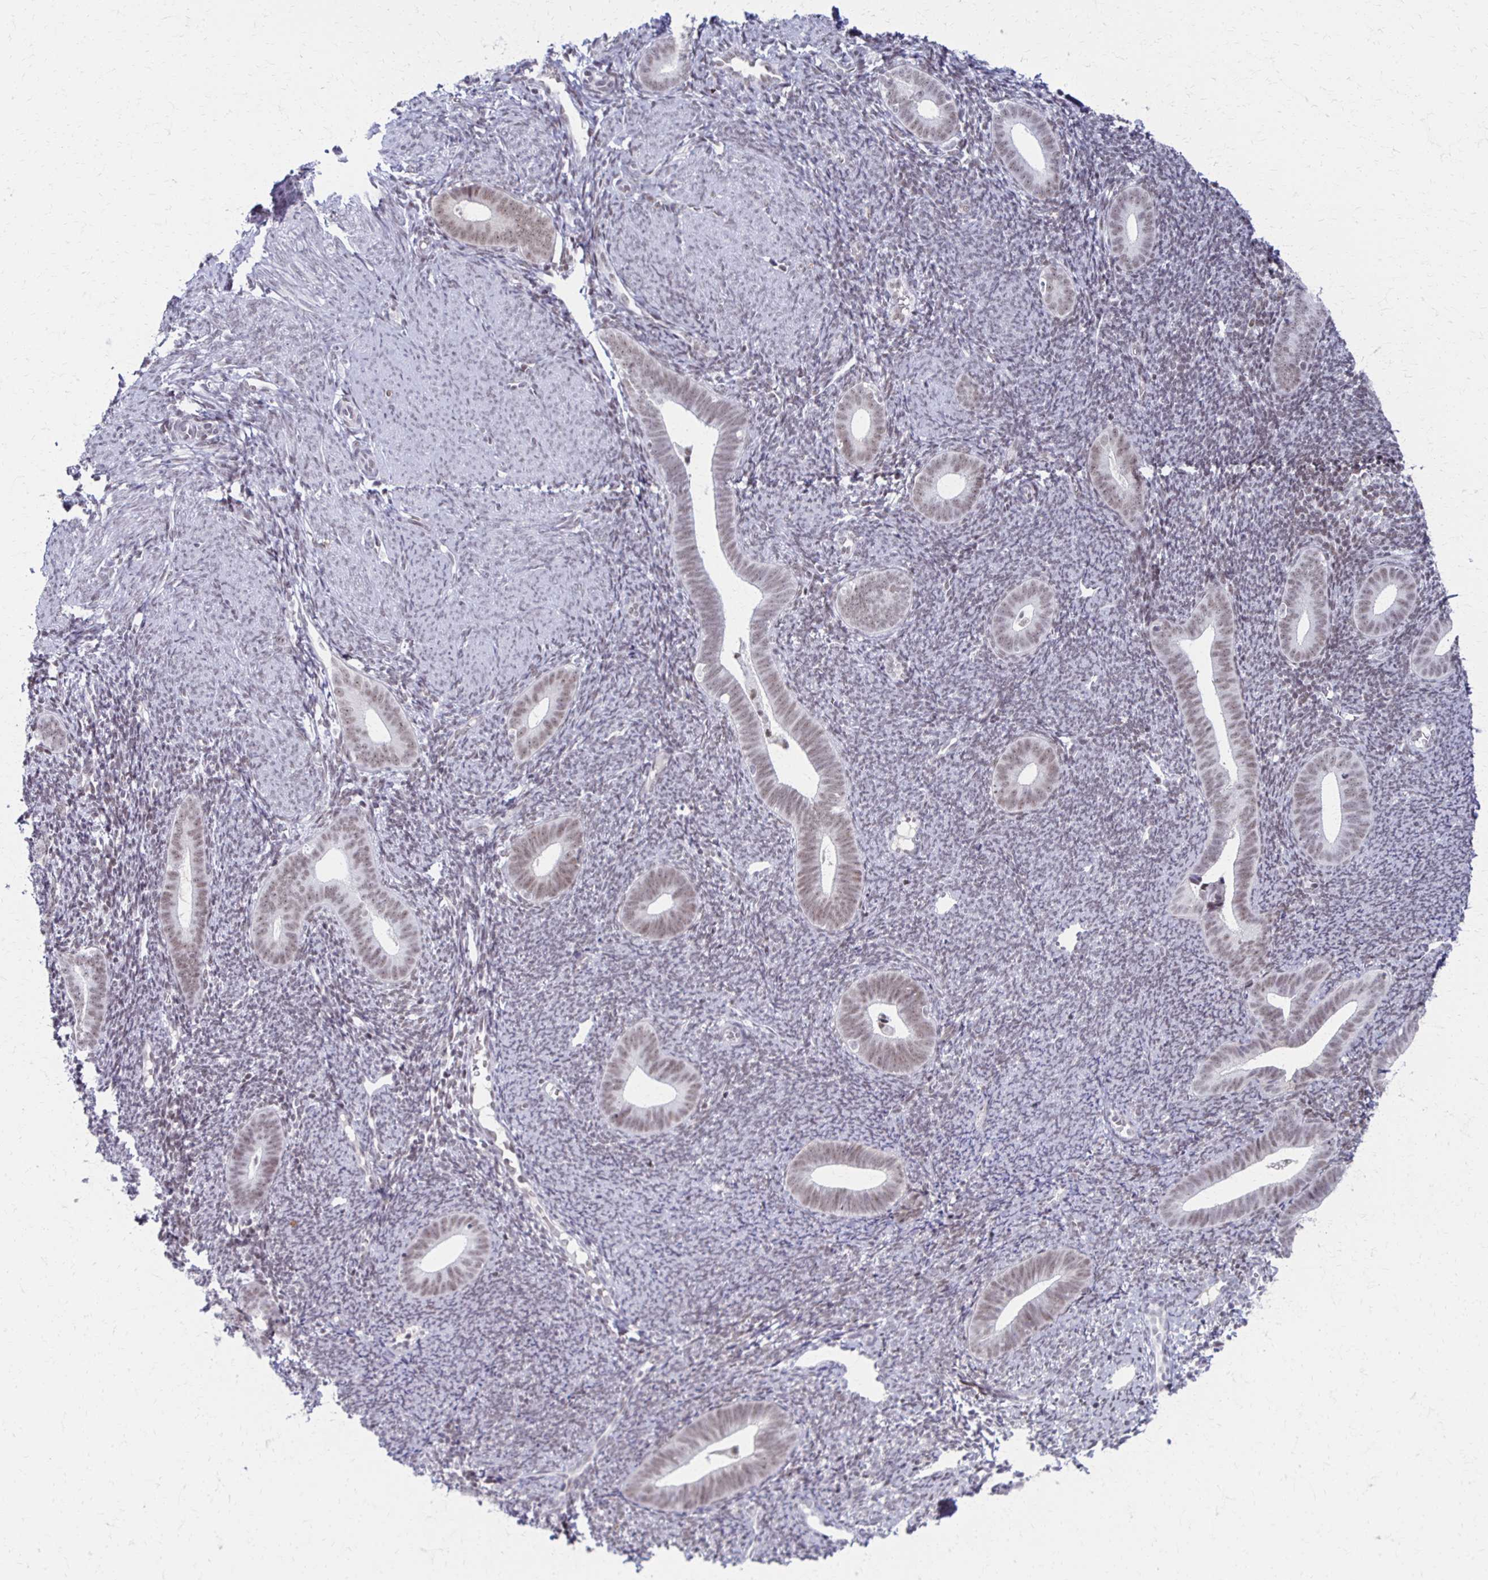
{"staining": {"intensity": "weak", "quantity": "<25%", "location": "nuclear"}, "tissue": "endometrium", "cell_type": "Cells in endometrial stroma", "image_type": "normal", "snomed": [{"axis": "morphology", "description": "Normal tissue, NOS"}, {"axis": "topography", "description": "Endometrium"}], "caption": "IHC micrograph of normal endometrium: human endometrium stained with DAB (3,3'-diaminobenzidine) displays no significant protein positivity in cells in endometrial stroma.", "gene": "IRF7", "patient": {"sex": "female", "age": 39}}